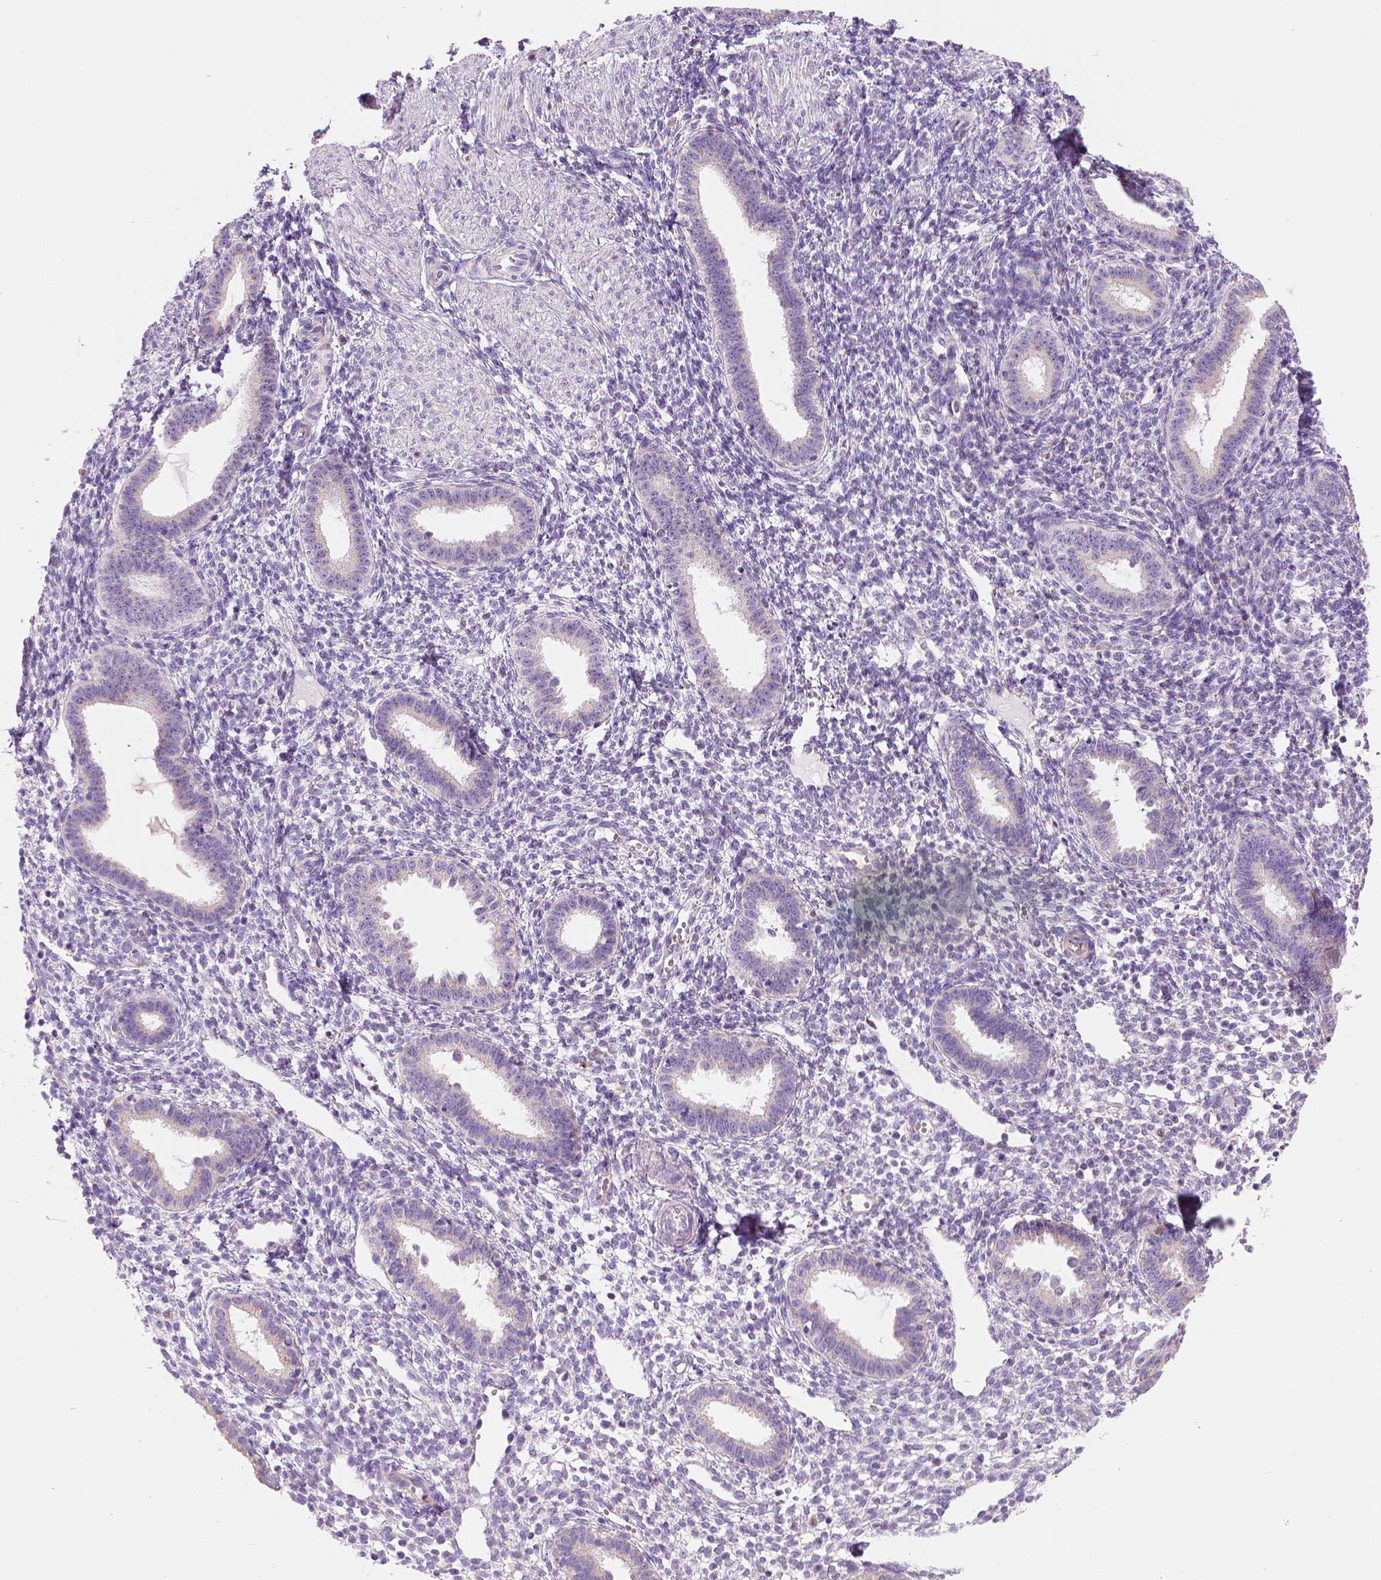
{"staining": {"intensity": "negative", "quantity": "none", "location": "none"}, "tissue": "endometrium", "cell_type": "Cells in endometrial stroma", "image_type": "normal", "snomed": [{"axis": "morphology", "description": "Normal tissue, NOS"}, {"axis": "topography", "description": "Endometrium"}], "caption": "A photomicrograph of human endometrium is negative for staining in cells in endometrial stroma. The staining is performed using DAB brown chromogen with nuclei counter-stained in using hematoxylin.", "gene": "CES2", "patient": {"sex": "female", "age": 36}}